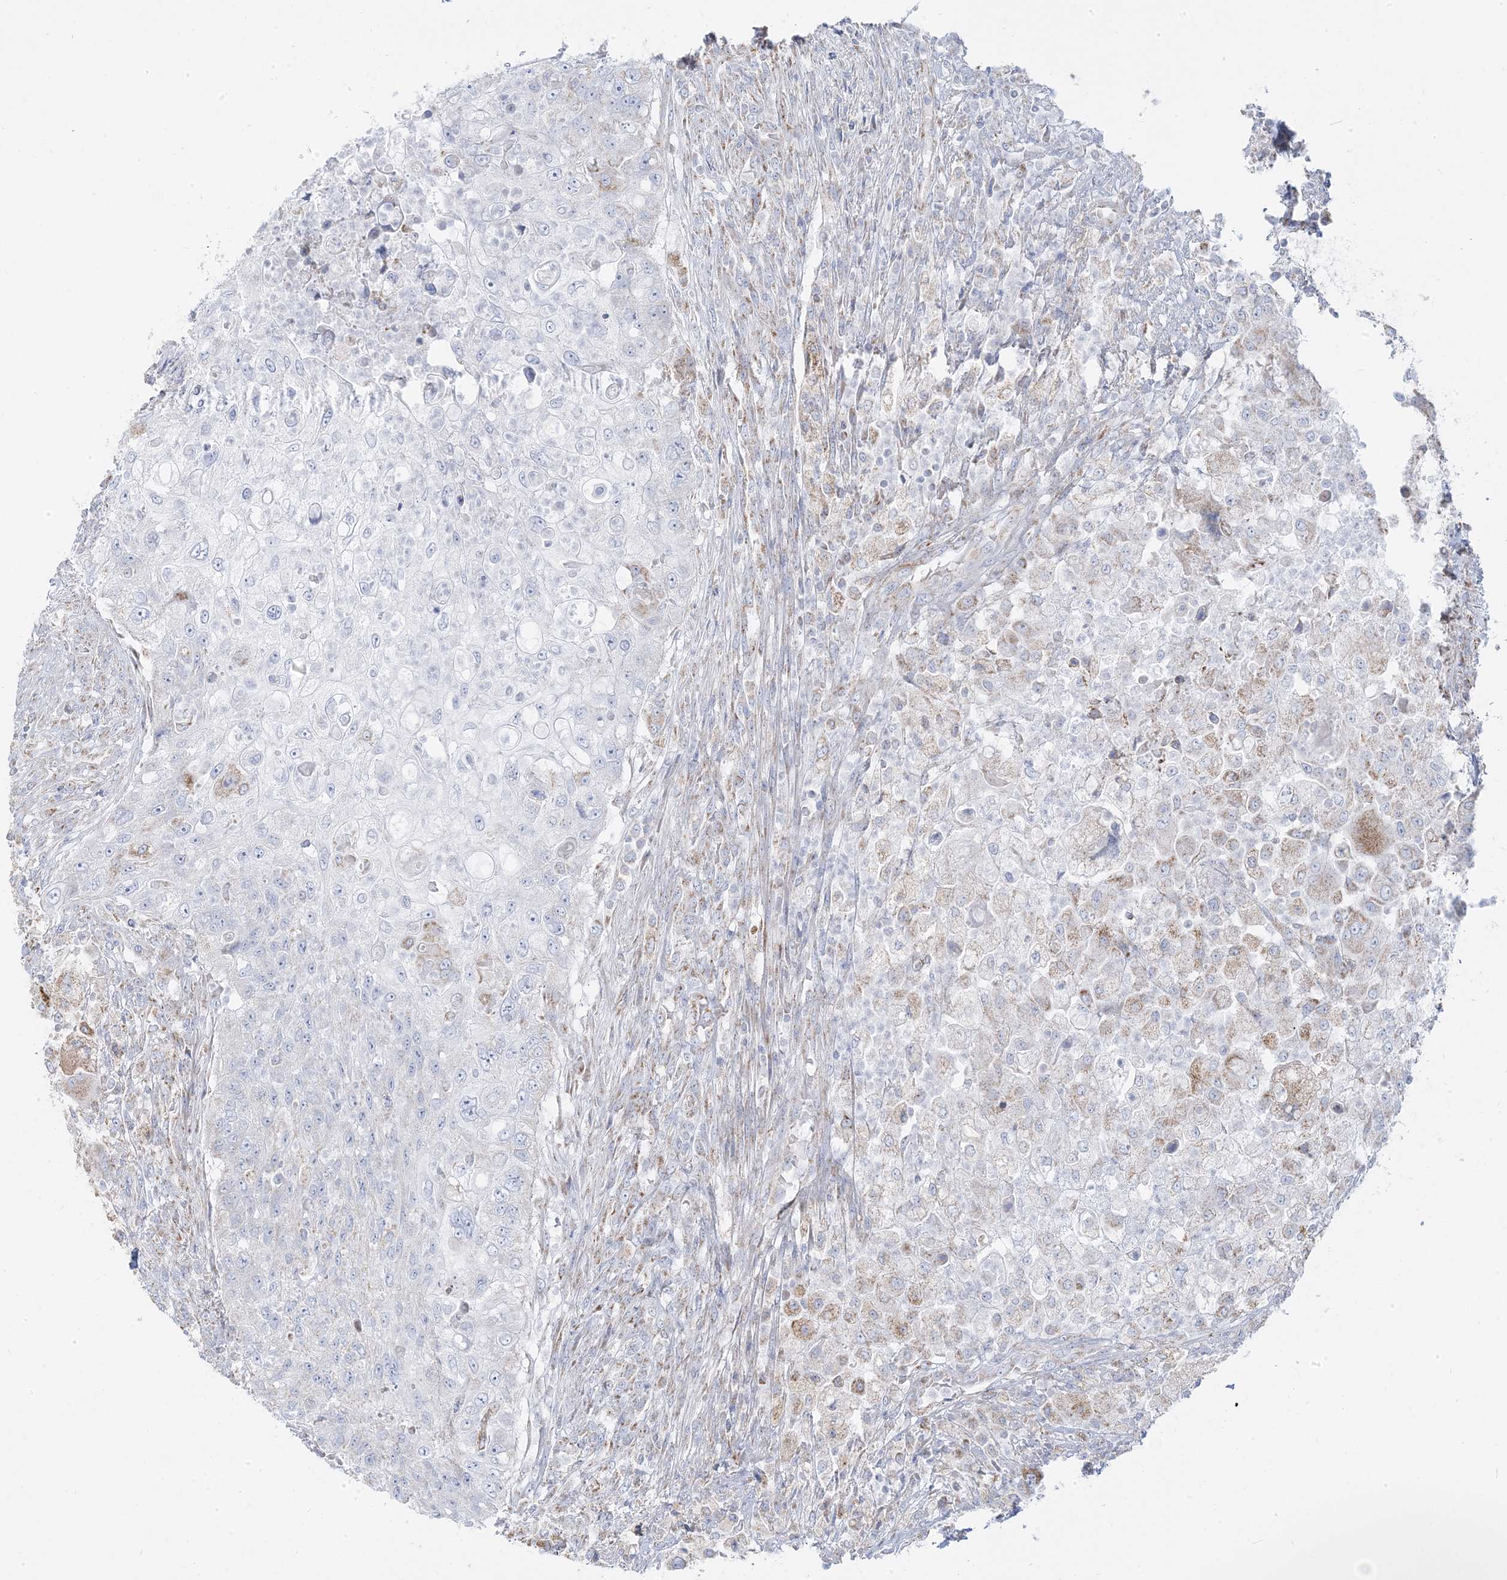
{"staining": {"intensity": "negative", "quantity": "none", "location": "none"}, "tissue": "urothelial cancer", "cell_type": "Tumor cells", "image_type": "cancer", "snomed": [{"axis": "morphology", "description": "Urothelial carcinoma, High grade"}, {"axis": "topography", "description": "Urinary bladder"}], "caption": "Human urothelial cancer stained for a protein using IHC displays no staining in tumor cells.", "gene": "PCCB", "patient": {"sex": "female", "age": 60}}